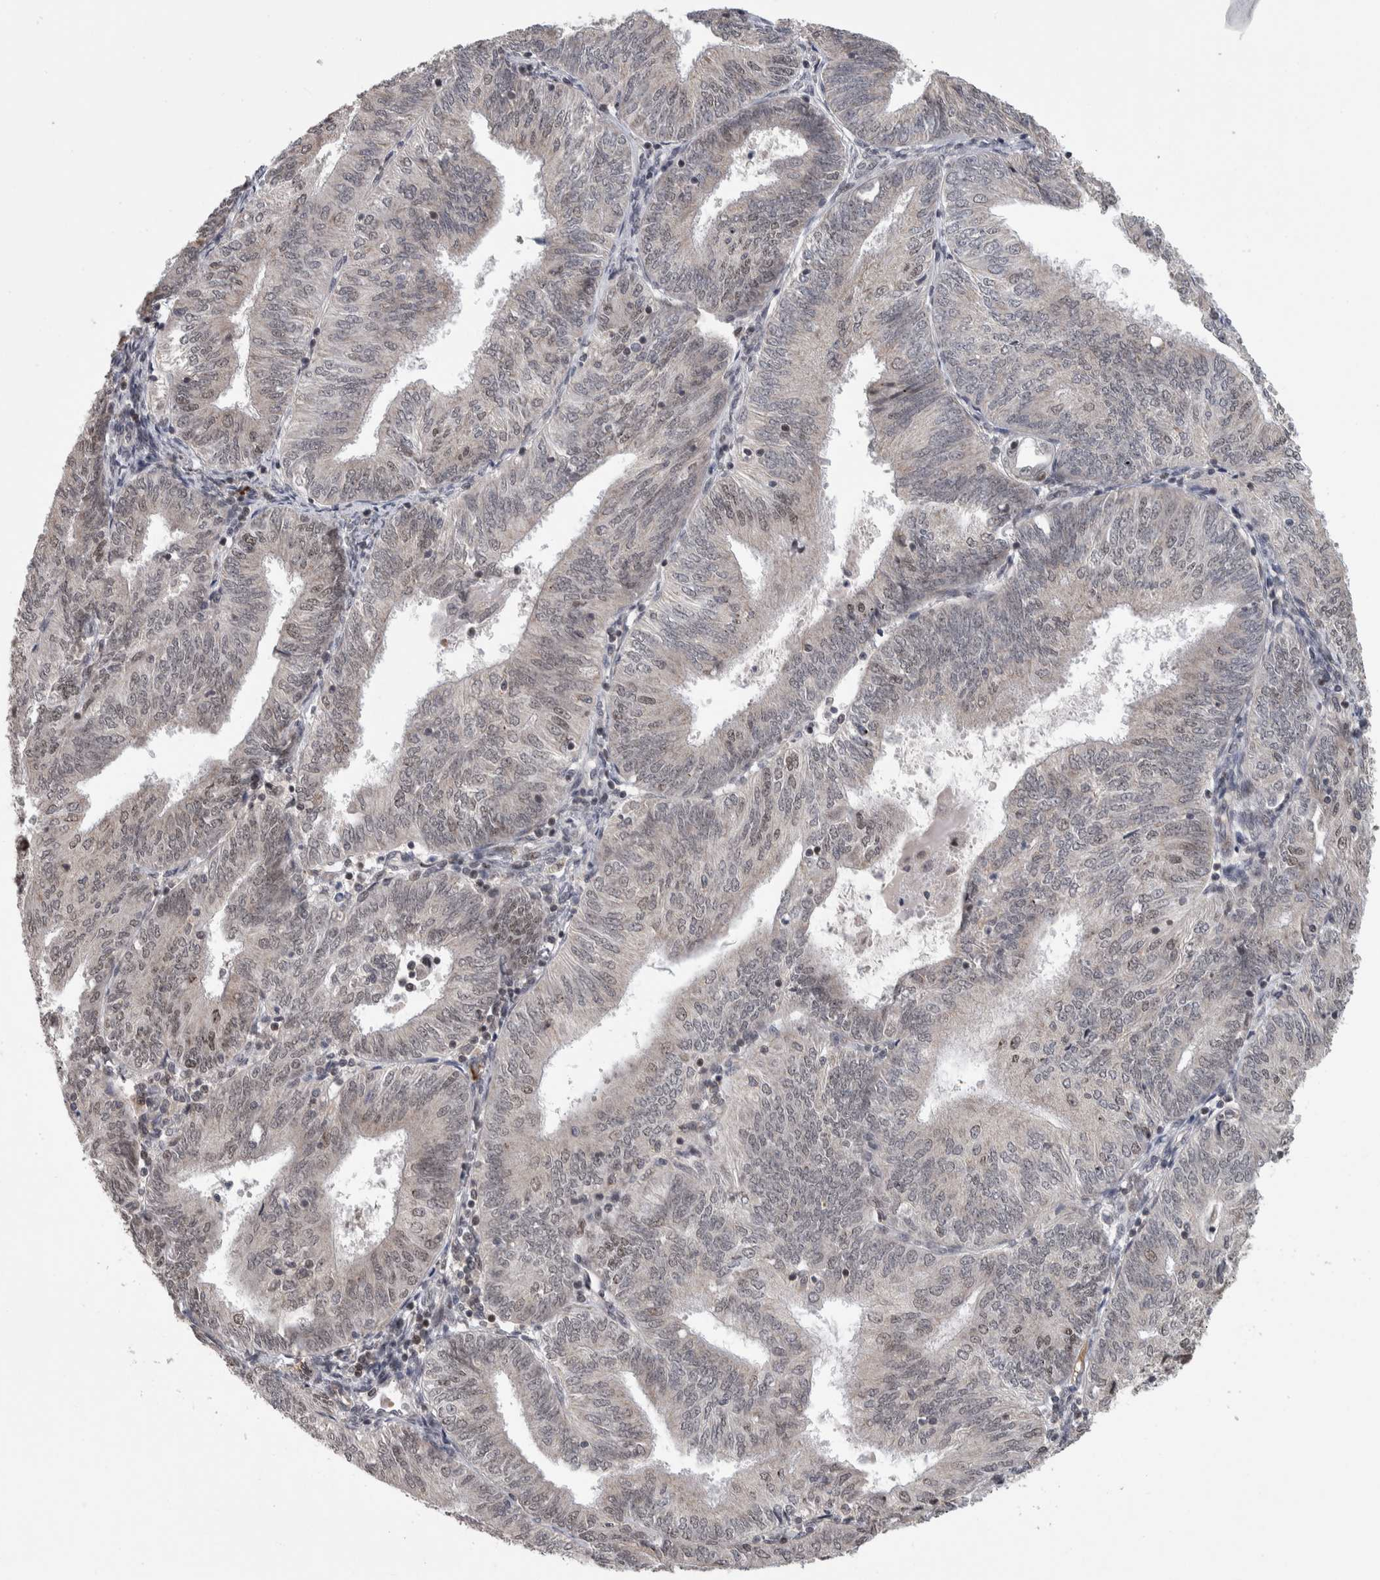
{"staining": {"intensity": "weak", "quantity": "<25%", "location": "nuclear"}, "tissue": "endometrial cancer", "cell_type": "Tumor cells", "image_type": "cancer", "snomed": [{"axis": "morphology", "description": "Adenocarcinoma, NOS"}, {"axis": "topography", "description": "Endometrium"}], "caption": "Human endometrial cancer (adenocarcinoma) stained for a protein using IHC displays no staining in tumor cells.", "gene": "ZNF592", "patient": {"sex": "female", "age": 58}}